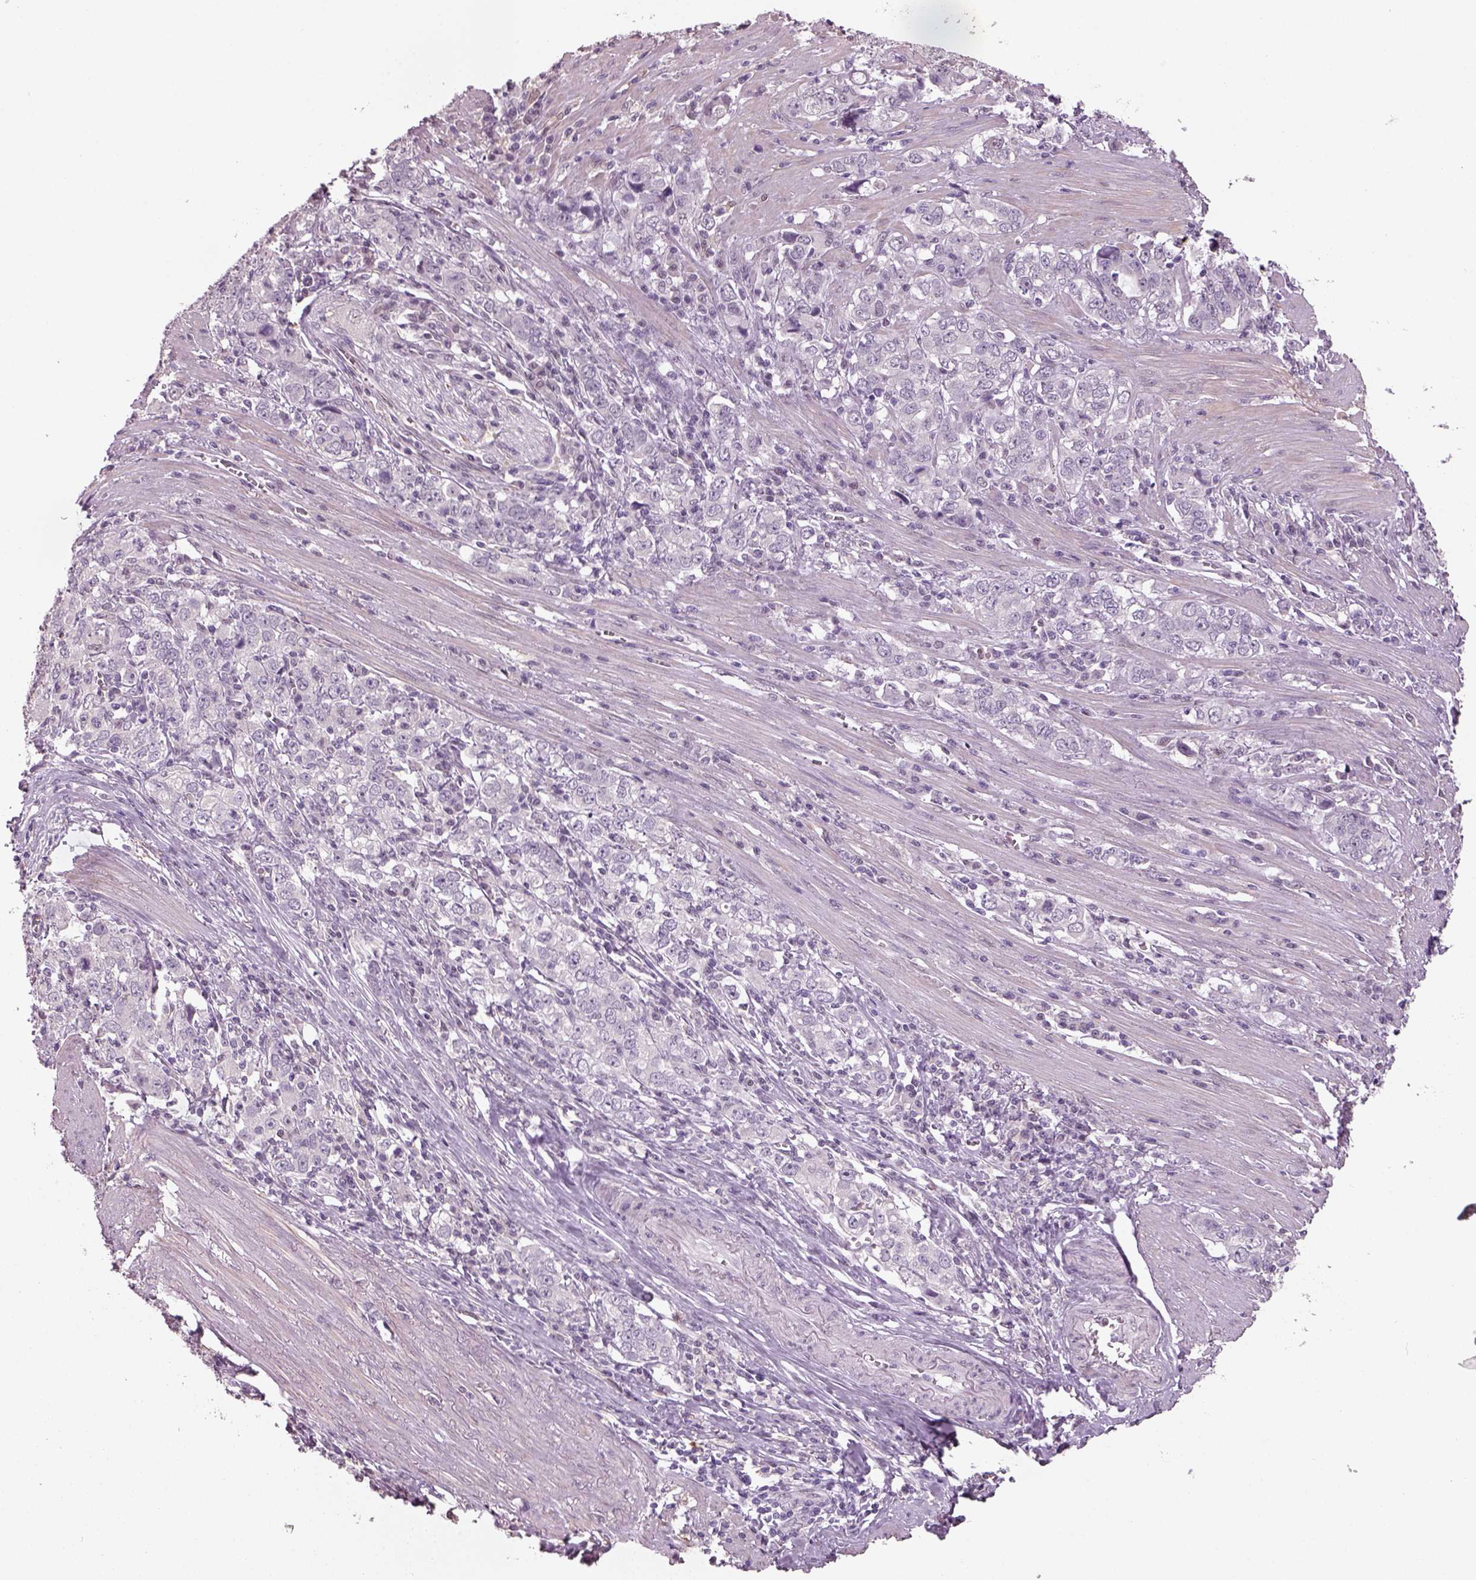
{"staining": {"intensity": "negative", "quantity": "none", "location": "none"}, "tissue": "stomach cancer", "cell_type": "Tumor cells", "image_type": "cancer", "snomed": [{"axis": "morphology", "description": "Adenocarcinoma, NOS"}, {"axis": "topography", "description": "Stomach, lower"}], "caption": "There is no significant expression in tumor cells of stomach adenocarcinoma.", "gene": "NAT8", "patient": {"sex": "female", "age": 72}}